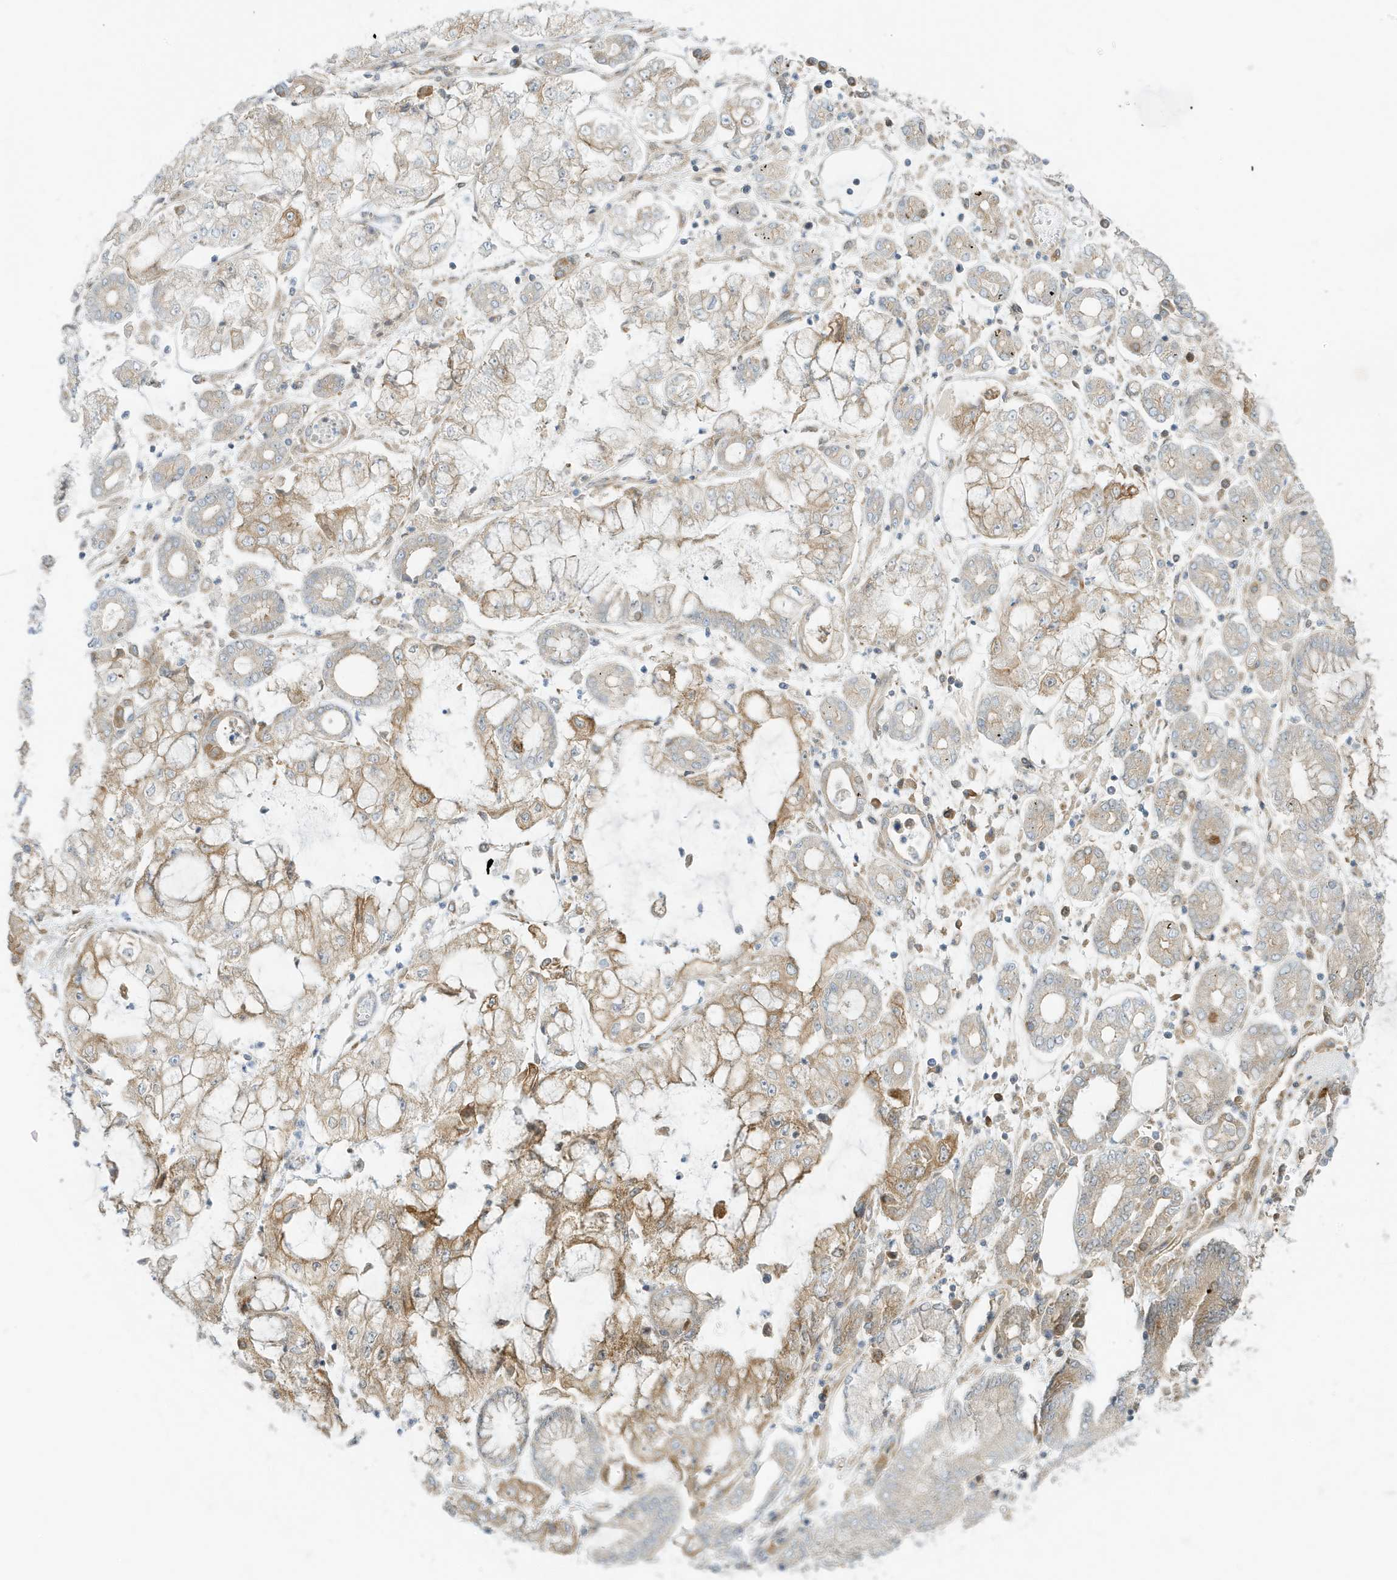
{"staining": {"intensity": "moderate", "quantity": "25%-75%", "location": "cytoplasmic/membranous"}, "tissue": "stomach cancer", "cell_type": "Tumor cells", "image_type": "cancer", "snomed": [{"axis": "morphology", "description": "Adenocarcinoma, NOS"}, {"axis": "topography", "description": "Stomach"}], "caption": "Immunohistochemical staining of stomach cancer (adenocarcinoma) displays moderate cytoplasmic/membranous protein expression in about 25%-75% of tumor cells. (Brightfield microscopy of DAB IHC at high magnification).", "gene": "SCARF2", "patient": {"sex": "male", "age": 76}}